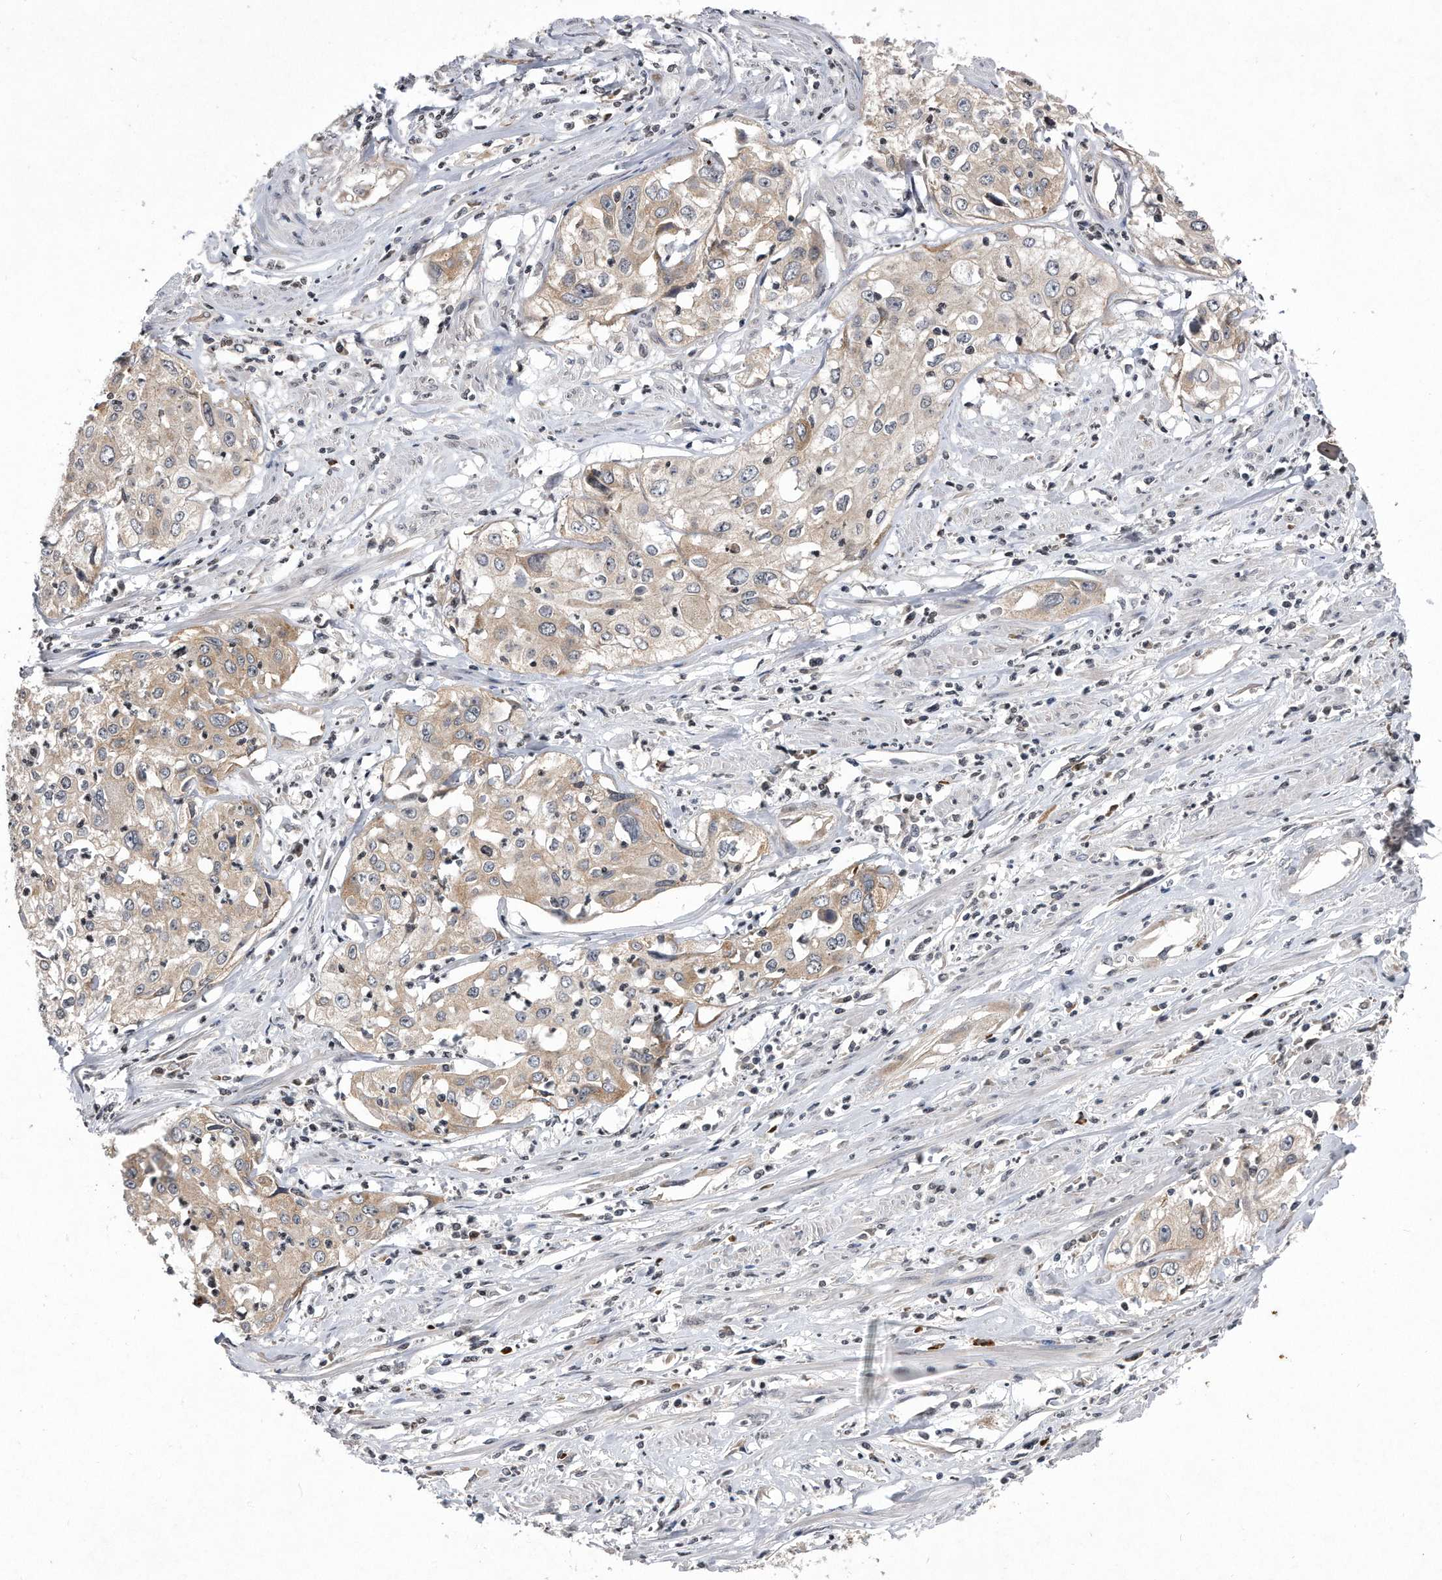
{"staining": {"intensity": "weak", "quantity": ">75%", "location": "cytoplasmic/membranous"}, "tissue": "cervical cancer", "cell_type": "Tumor cells", "image_type": "cancer", "snomed": [{"axis": "morphology", "description": "Squamous cell carcinoma, NOS"}, {"axis": "topography", "description": "Cervix"}], "caption": "Immunohistochemistry (IHC) micrograph of human squamous cell carcinoma (cervical) stained for a protein (brown), which demonstrates low levels of weak cytoplasmic/membranous positivity in about >75% of tumor cells.", "gene": "DAB1", "patient": {"sex": "female", "age": 31}}